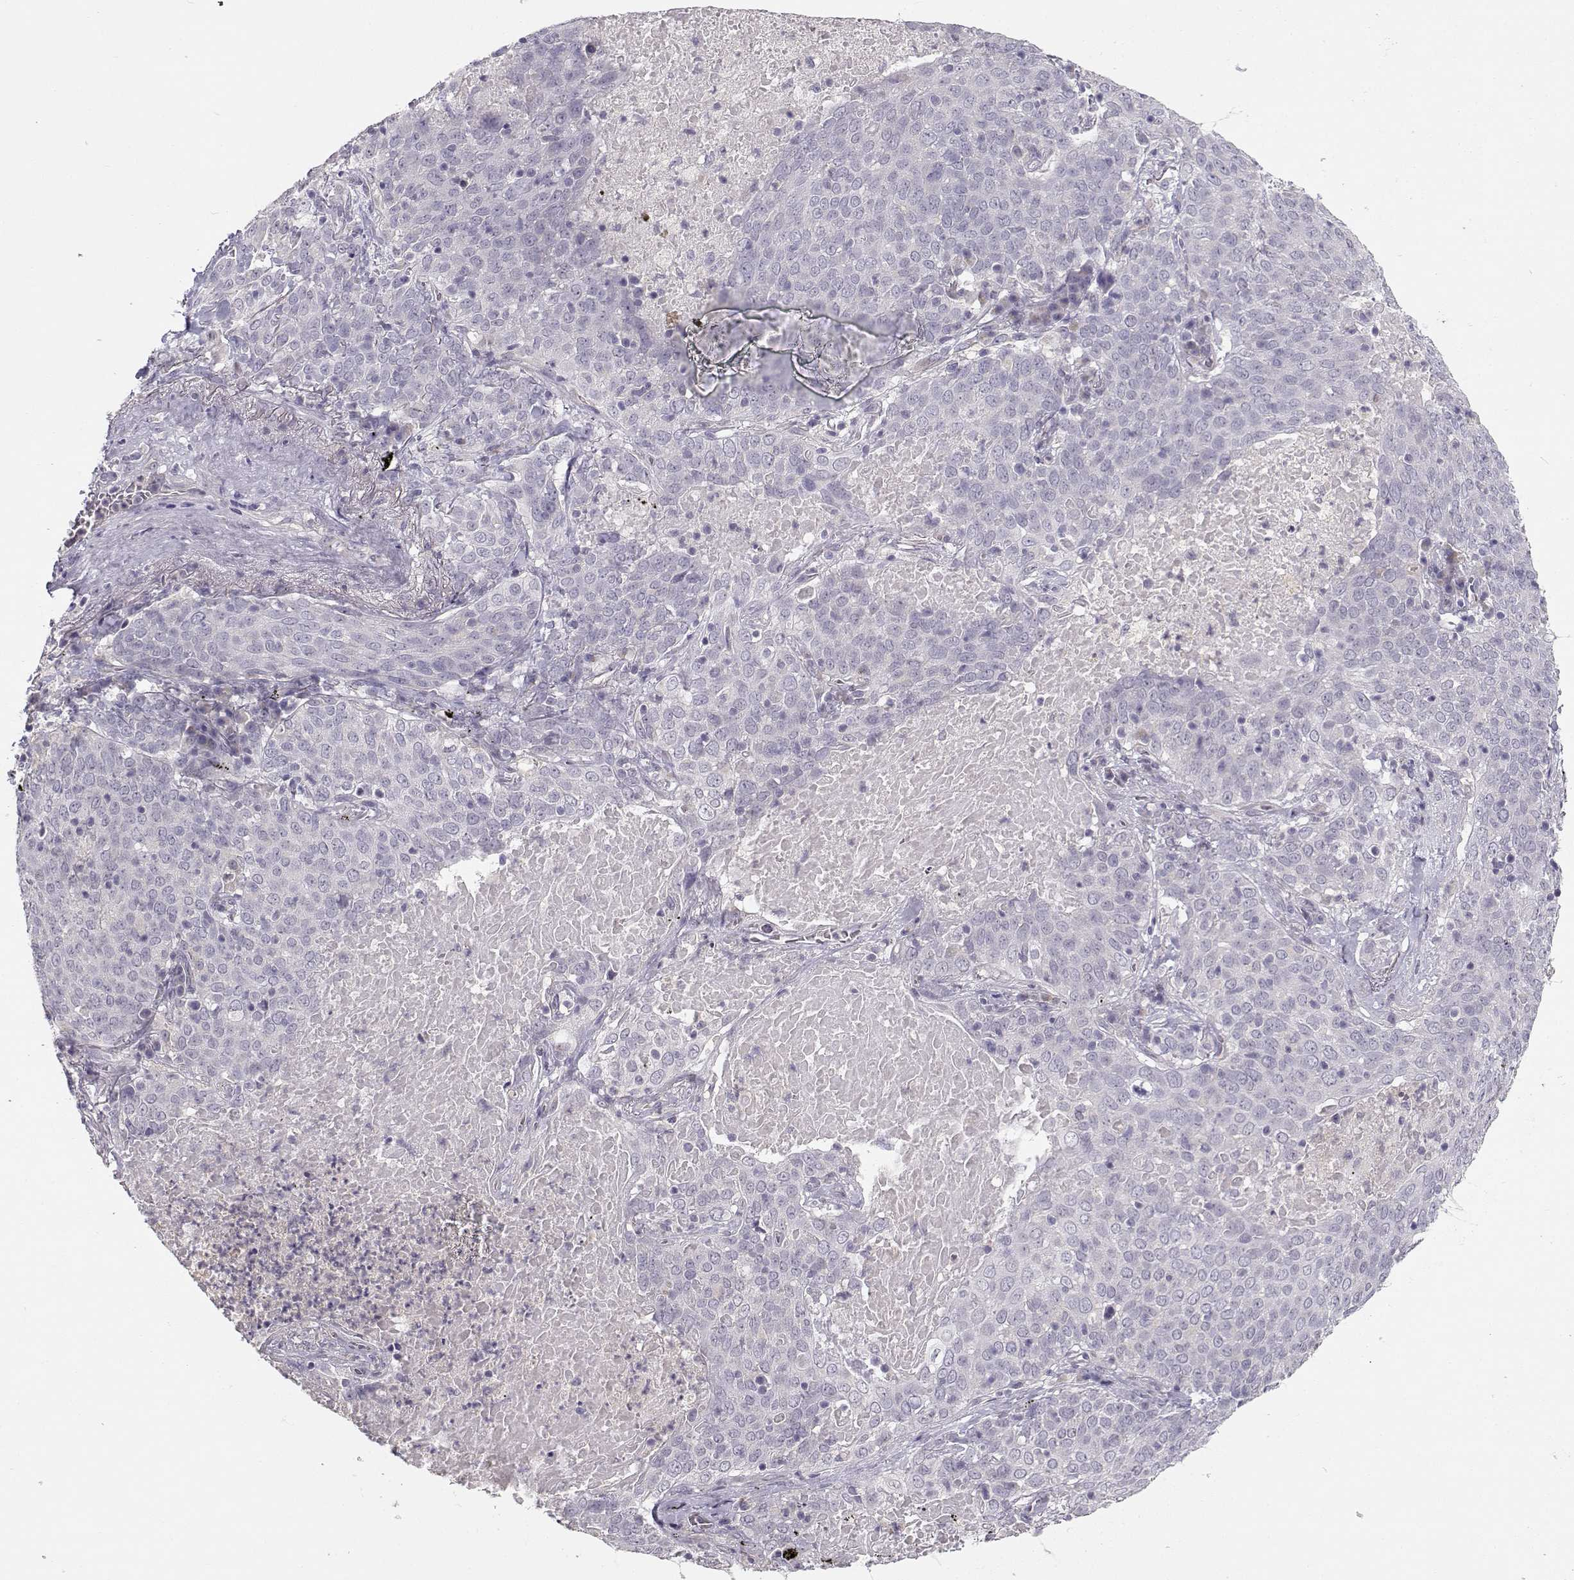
{"staining": {"intensity": "negative", "quantity": "none", "location": "none"}, "tissue": "lung cancer", "cell_type": "Tumor cells", "image_type": "cancer", "snomed": [{"axis": "morphology", "description": "Squamous cell carcinoma, NOS"}, {"axis": "topography", "description": "Lung"}], "caption": "There is no significant positivity in tumor cells of squamous cell carcinoma (lung). Brightfield microscopy of immunohistochemistry (IHC) stained with DAB (brown) and hematoxylin (blue), captured at high magnification.", "gene": "TMEM145", "patient": {"sex": "male", "age": 82}}